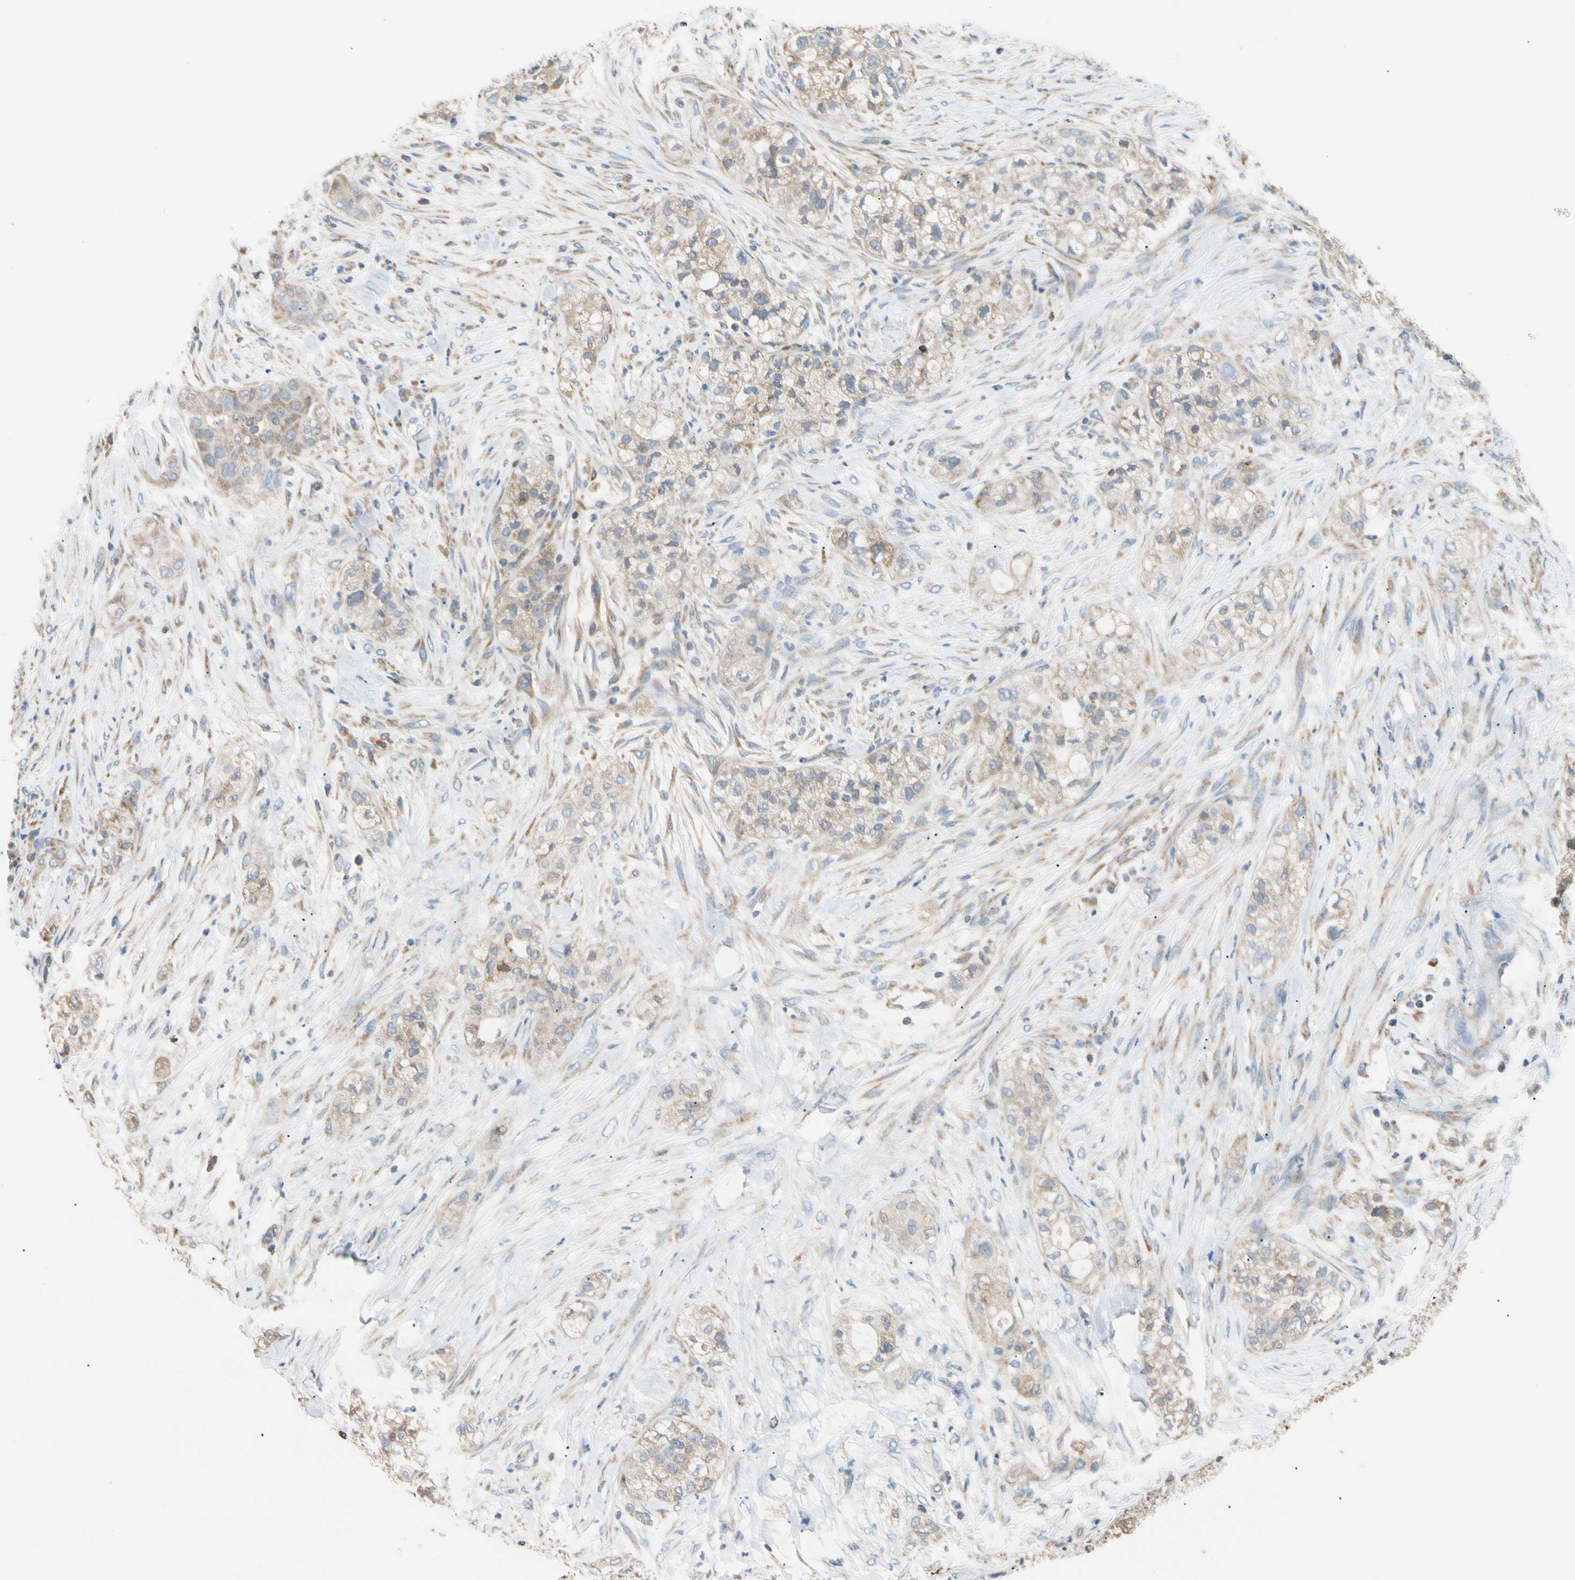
{"staining": {"intensity": "weak", "quantity": "25%-75%", "location": "cytoplasmic/membranous"}, "tissue": "pancreatic cancer", "cell_type": "Tumor cells", "image_type": "cancer", "snomed": [{"axis": "morphology", "description": "Adenocarcinoma, NOS"}, {"axis": "topography", "description": "Pancreas"}], "caption": "Immunohistochemical staining of adenocarcinoma (pancreatic) displays low levels of weak cytoplasmic/membranous protein expression in about 25%-75% of tumor cells.", "gene": "PLGRKT", "patient": {"sex": "female", "age": 78}}